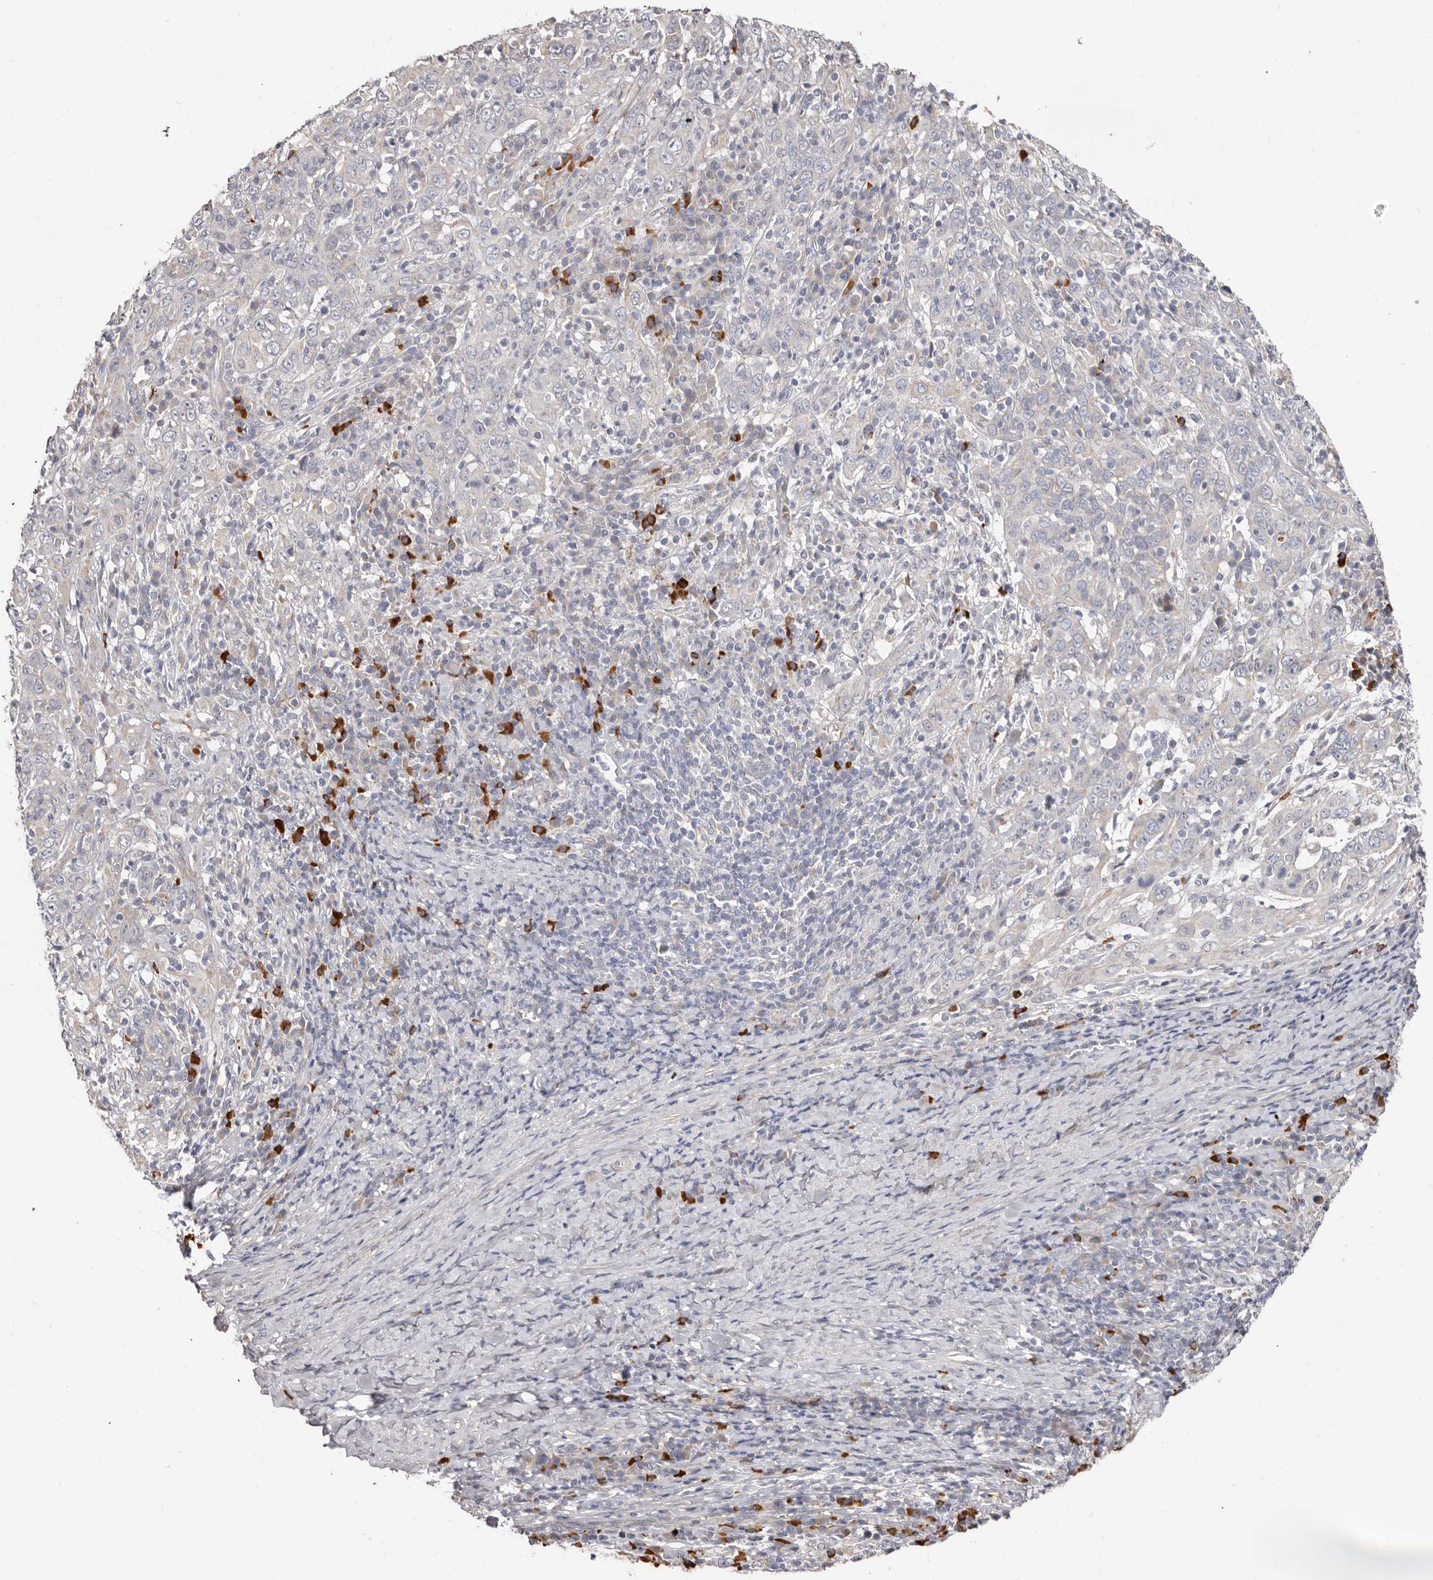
{"staining": {"intensity": "negative", "quantity": "none", "location": "none"}, "tissue": "cervical cancer", "cell_type": "Tumor cells", "image_type": "cancer", "snomed": [{"axis": "morphology", "description": "Squamous cell carcinoma, NOS"}, {"axis": "topography", "description": "Cervix"}], "caption": "Image shows no protein expression in tumor cells of squamous cell carcinoma (cervical) tissue.", "gene": "SPTA1", "patient": {"sex": "female", "age": 46}}